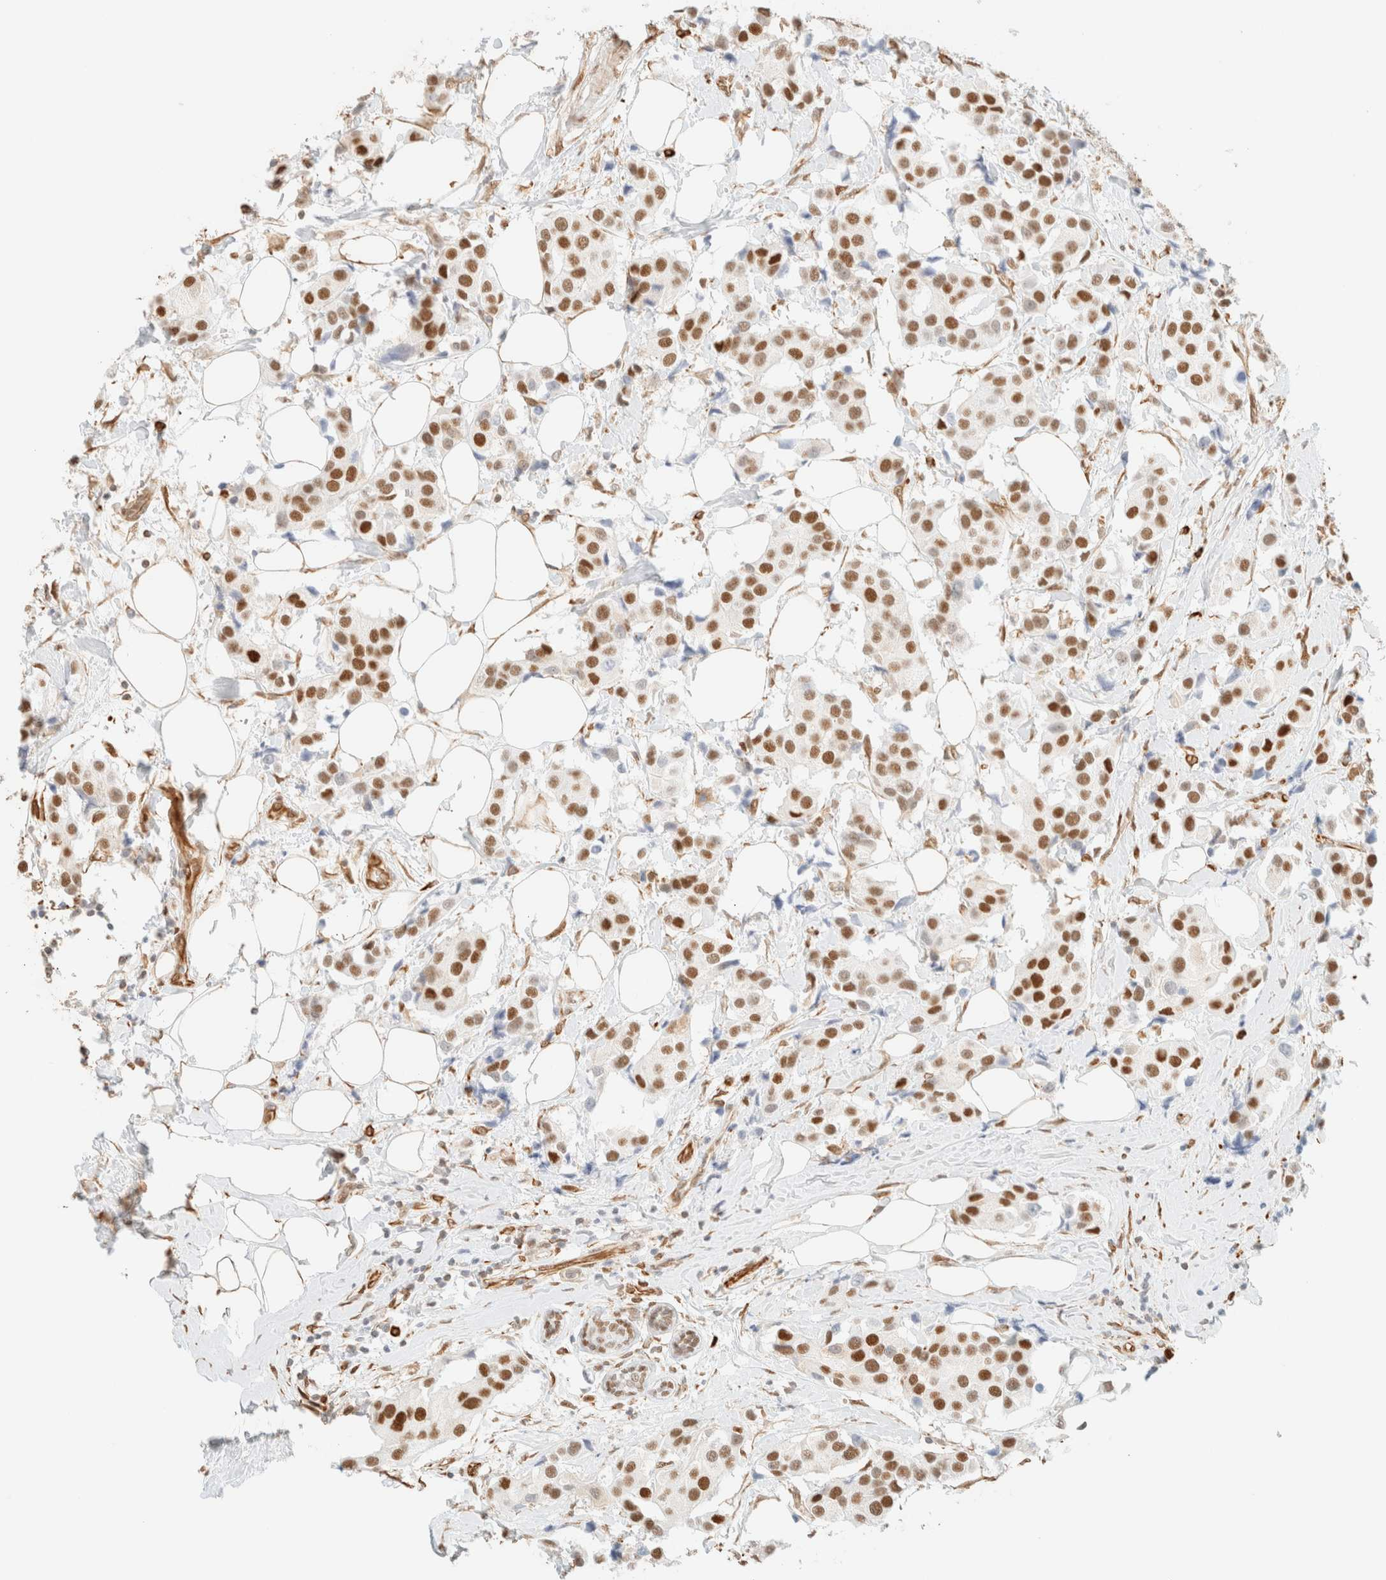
{"staining": {"intensity": "strong", "quantity": ">75%", "location": "nuclear"}, "tissue": "breast cancer", "cell_type": "Tumor cells", "image_type": "cancer", "snomed": [{"axis": "morphology", "description": "Normal tissue, NOS"}, {"axis": "morphology", "description": "Duct carcinoma"}, {"axis": "topography", "description": "Breast"}], "caption": "The immunohistochemical stain labels strong nuclear positivity in tumor cells of breast cancer tissue. The staining was performed using DAB, with brown indicating positive protein expression. Nuclei are stained blue with hematoxylin.", "gene": "ZSCAN18", "patient": {"sex": "female", "age": 39}}